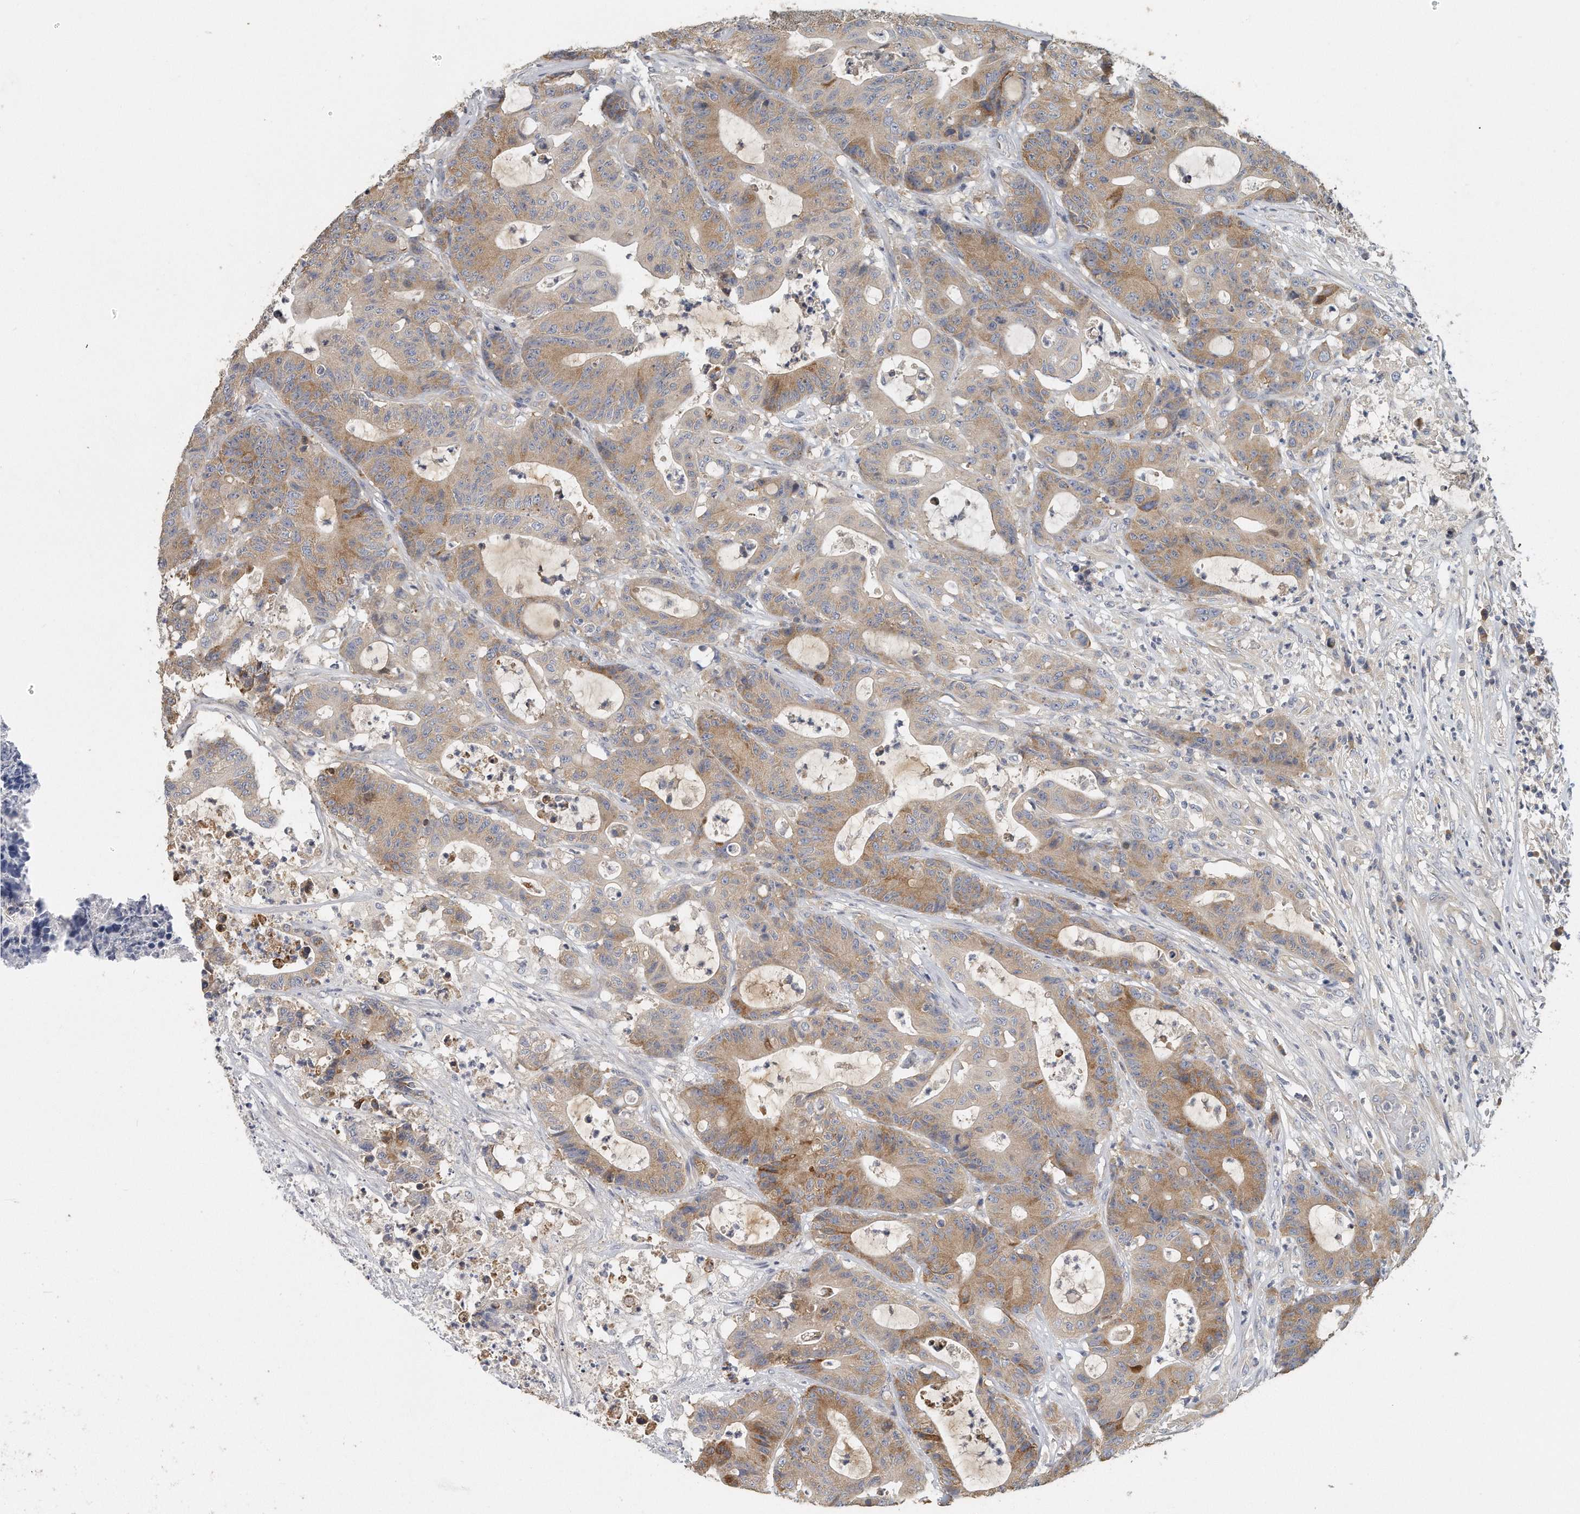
{"staining": {"intensity": "moderate", "quantity": "<25%", "location": "cytoplasmic/membranous"}, "tissue": "colorectal cancer", "cell_type": "Tumor cells", "image_type": "cancer", "snomed": [{"axis": "morphology", "description": "Adenocarcinoma, NOS"}, {"axis": "topography", "description": "Colon"}], "caption": "Moderate cytoplasmic/membranous staining is seen in about <25% of tumor cells in adenocarcinoma (colorectal).", "gene": "EIF3I", "patient": {"sex": "female", "age": 84}}